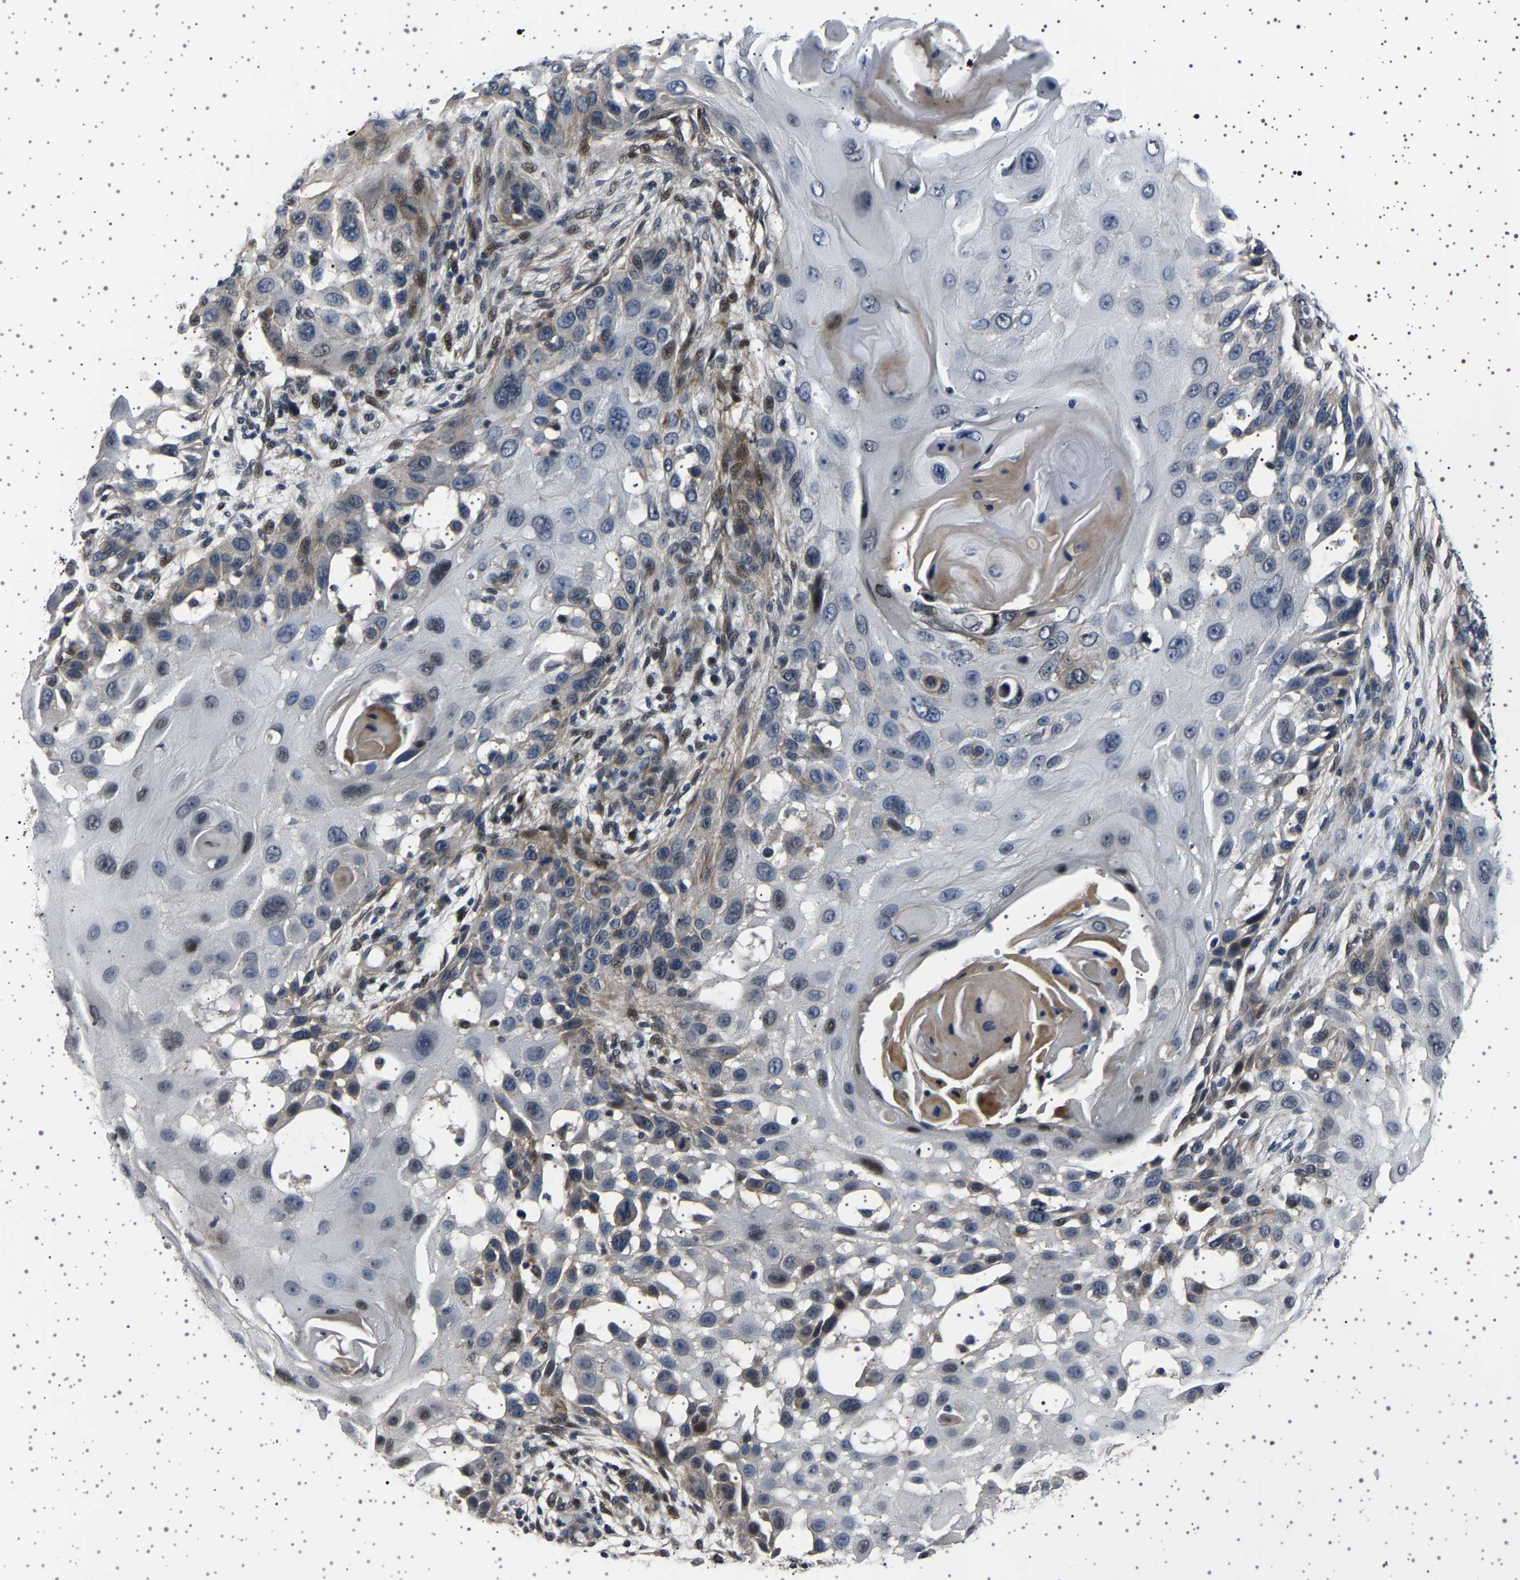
{"staining": {"intensity": "weak", "quantity": "<25%", "location": "nuclear"}, "tissue": "skin cancer", "cell_type": "Tumor cells", "image_type": "cancer", "snomed": [{"axis": "morphology", "description": "Squamous cell carcinoma, NOS"}, {"axis": "topography", "description": "Skin"}], "caption": "Immunohistochemical staining of skin cancer (squamous cell carcinoma) displays no significant positivity in tumor cells.", "gene": "PAK5", "patient": {"sex": "female", "age": 44}}